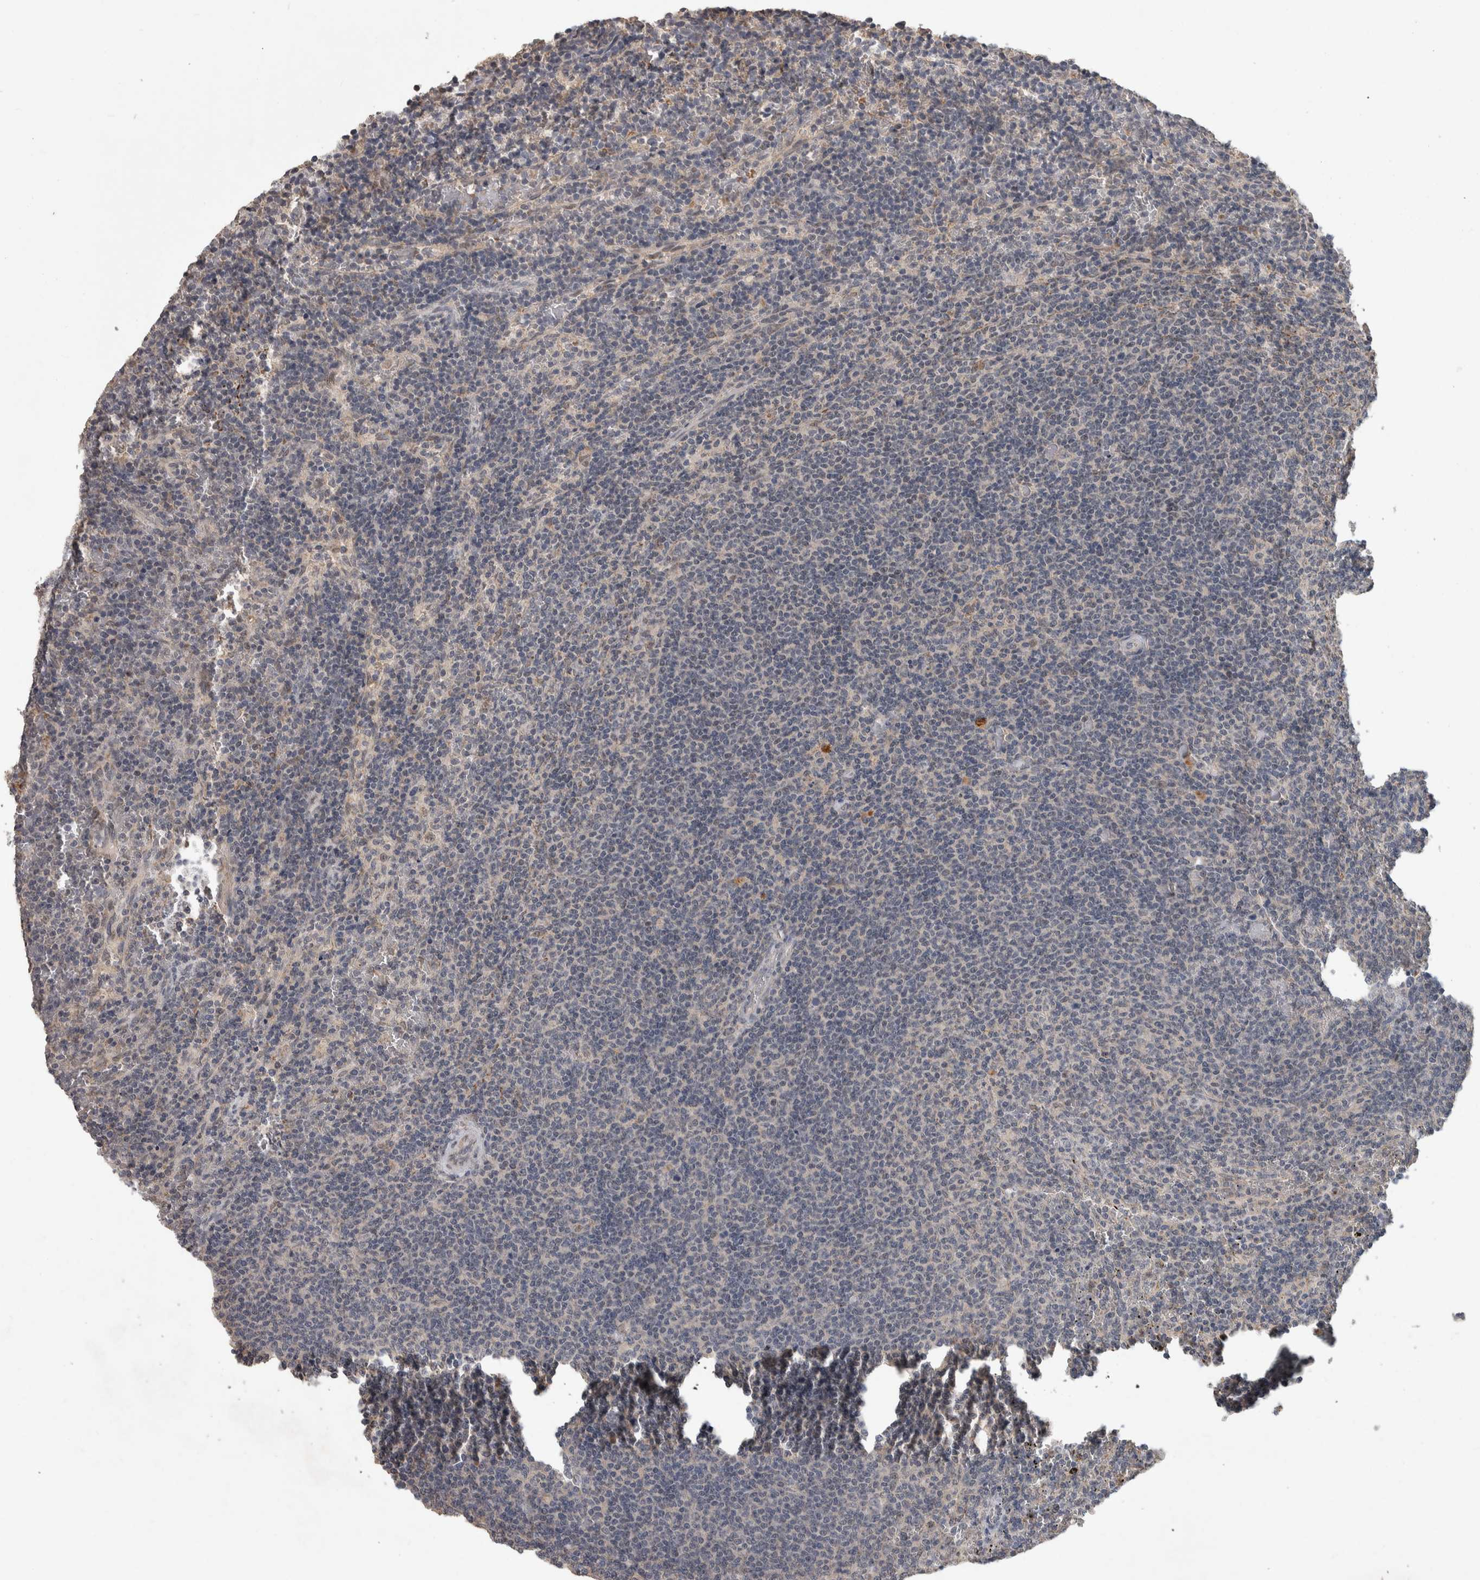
{"staining": {"intensity": "negative", "quantity": "none", "location": "none"}, "tissue": "lymphoma", "cell_type": "Tumor cells", "image_type": "cancer", "snomed": [{"axis": "morphology", "description": "Malignant lymphoma, non-Hodgkin's type, Low grade"}, {"axis": "topography", "description": "Spleen"}], "caption": "Lymphoma was stained to show a protein in brown. There is no significant expression in tumor cells.", "gene": "CHRM3", "patient": {"sex": "female", "age": 50}}